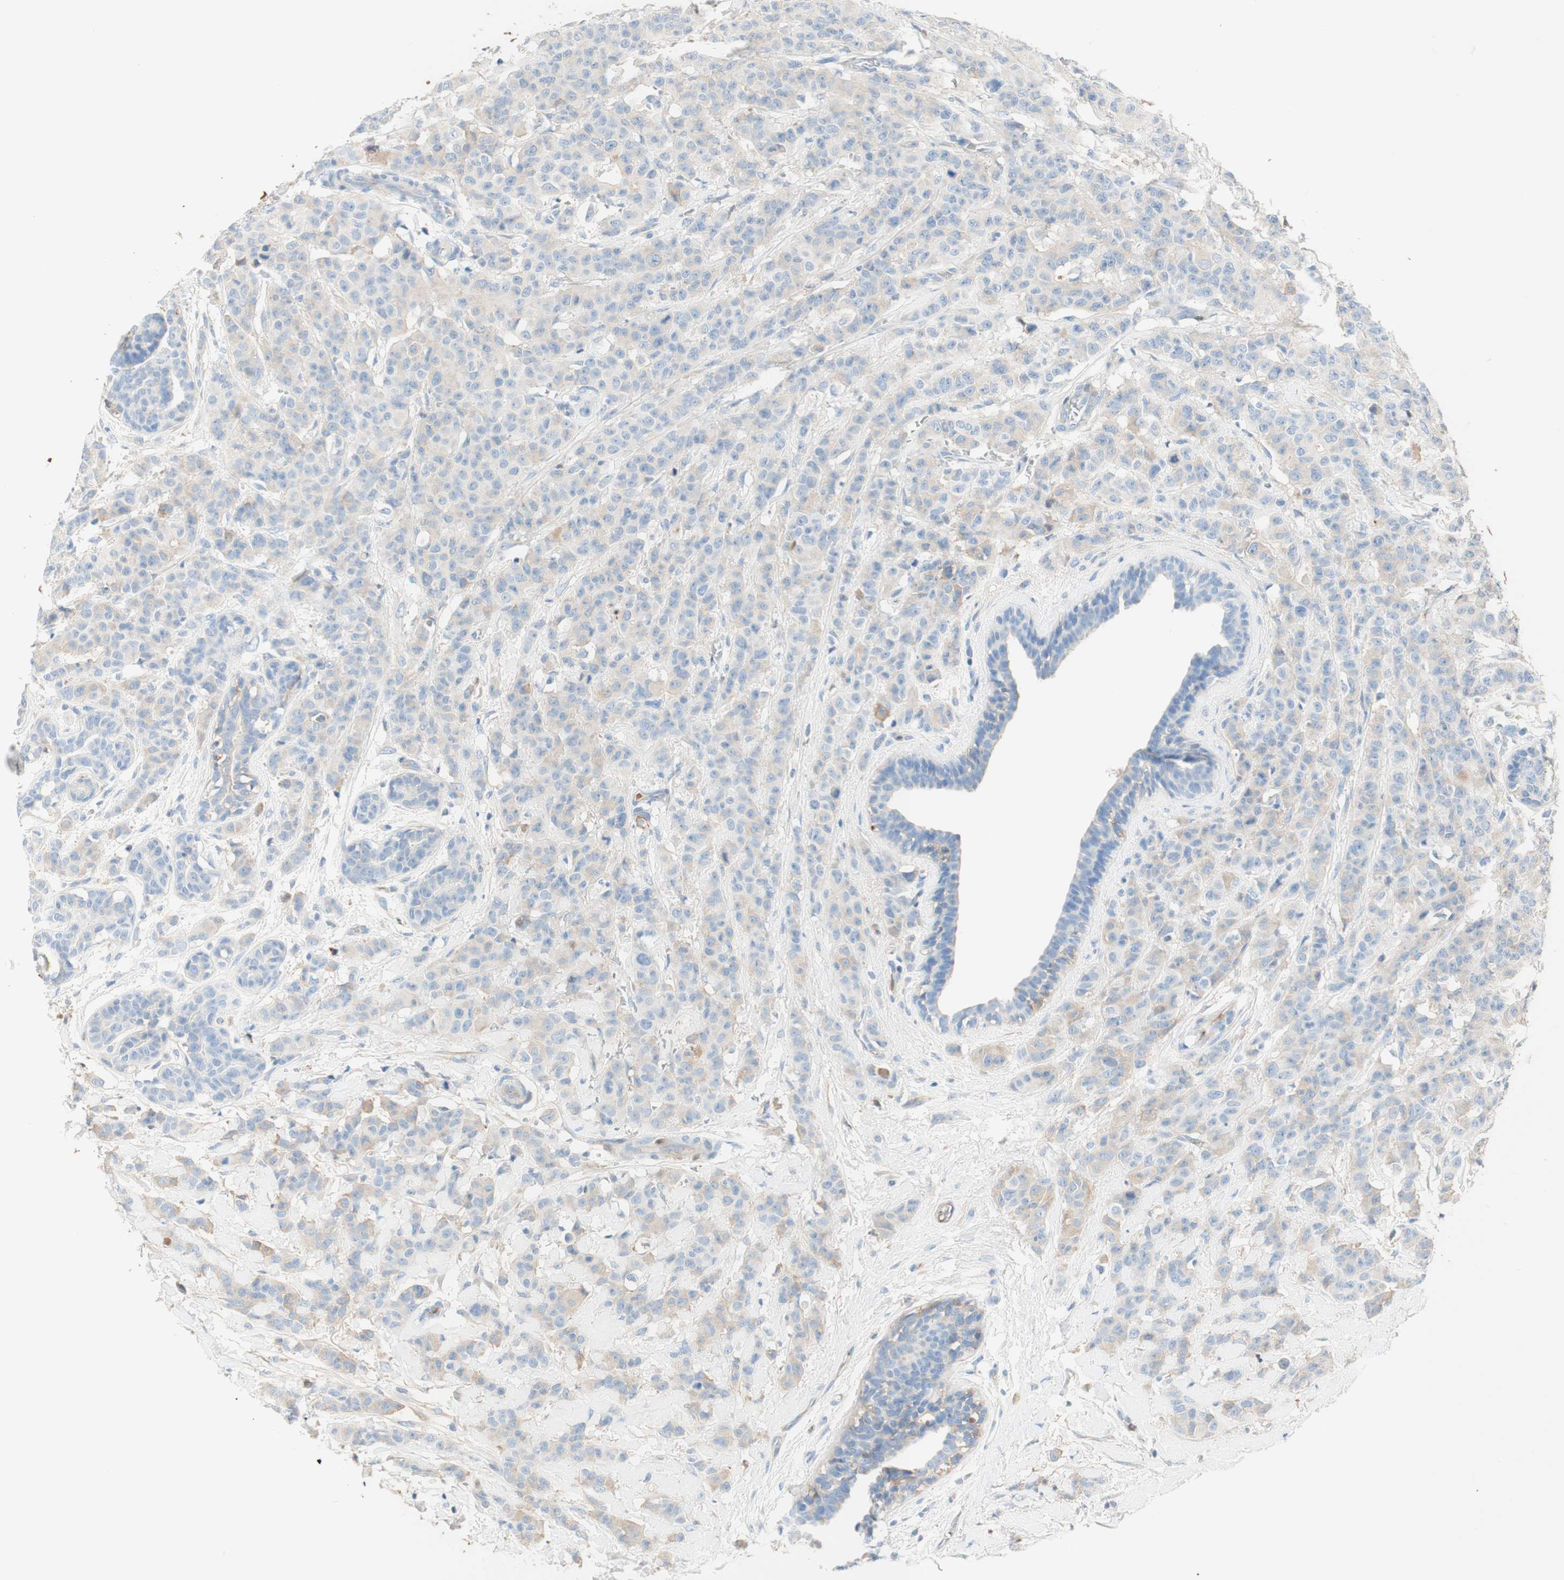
{"staining": {"intensity": "negative", "quantity": "none", "location": "none"}, "tissue": "breast cancer", "cell_type": "Tumor cells", "image_type": "cancer", "snomed": [{"axis": "morphology", "description": "Normal tissue, NOS"}, {"axis": "morphology", "description": "Duct carcinoma"}, {"axis": "topography", "description": "Breast"}], "caption": "Breast intraductal carcinoma stained for a protein using IHC displays no expression tumor cells.", "gene": "KNG1", "patient": {"sex": "female", "age": 40}}